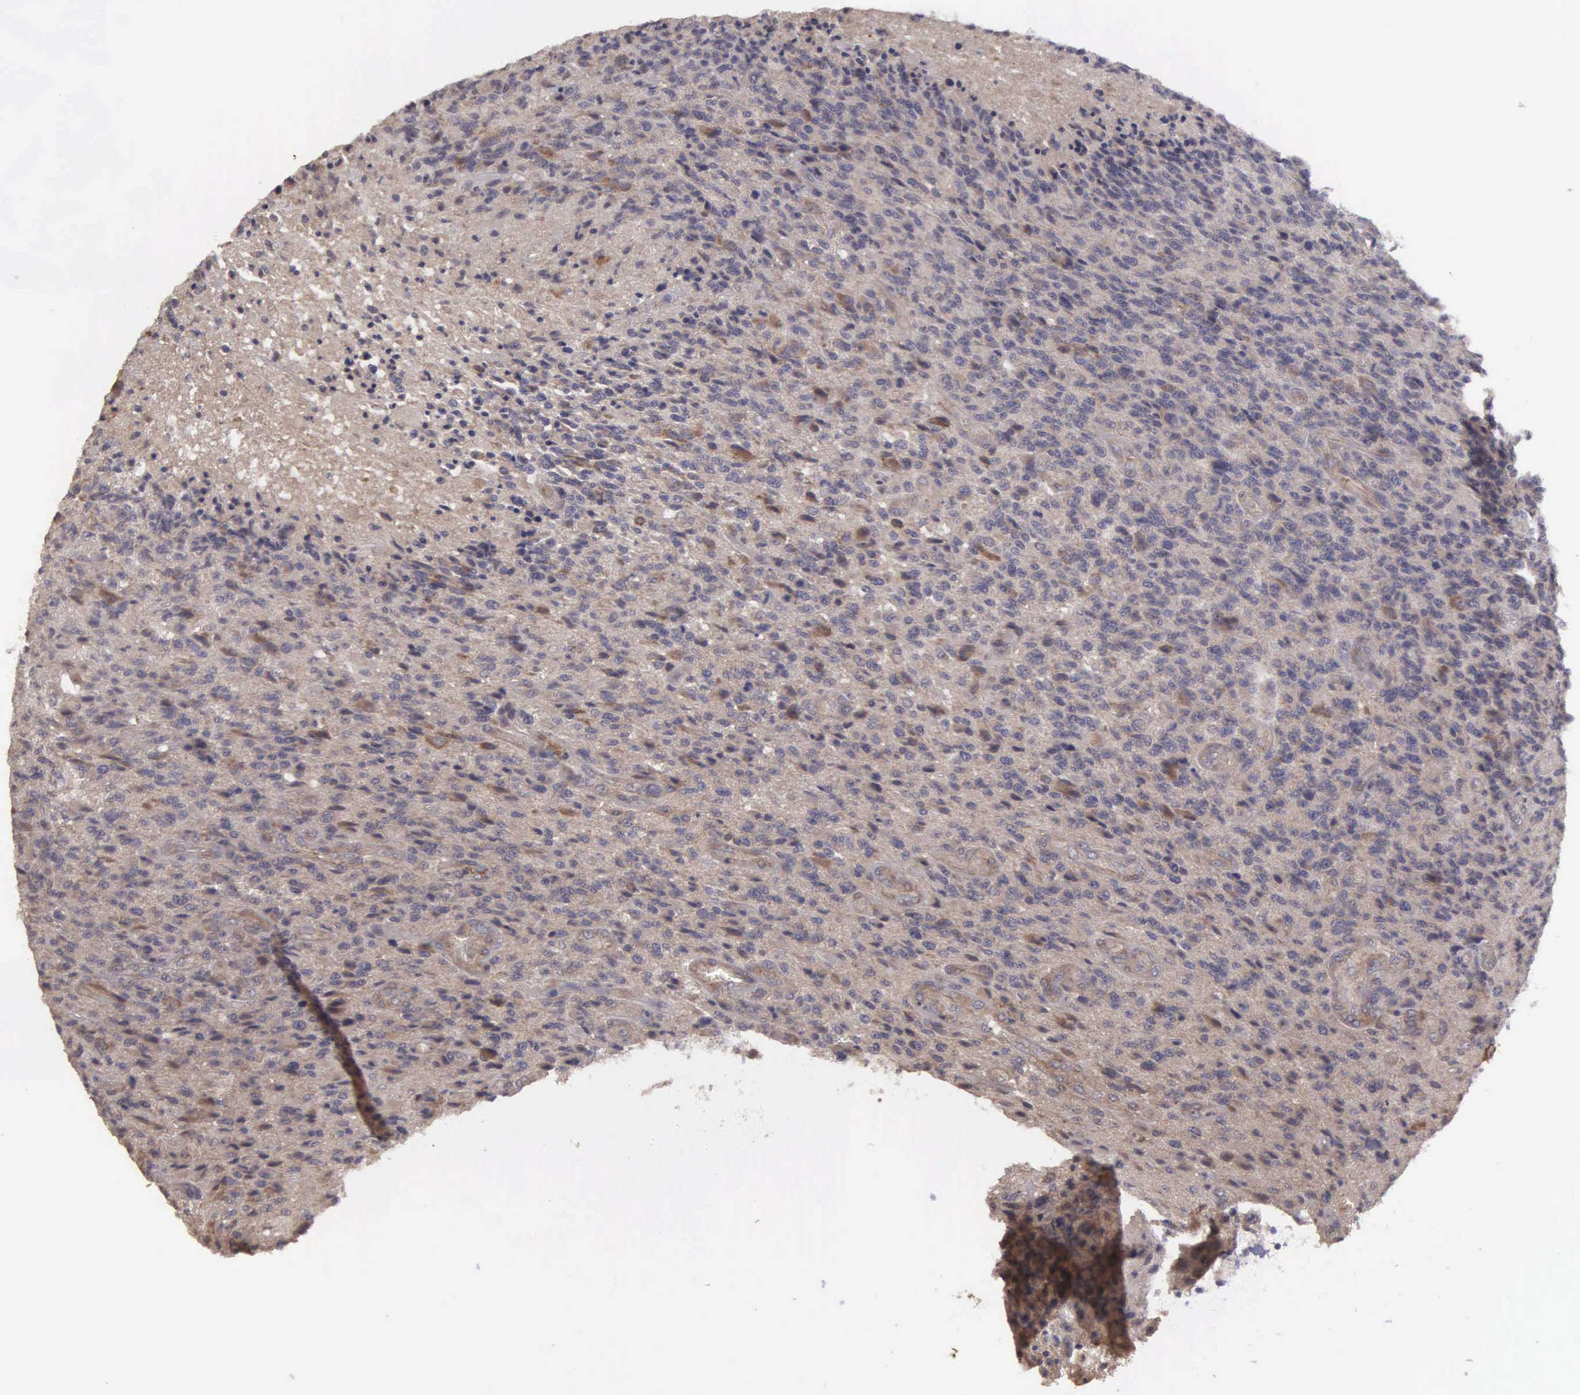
{"staining": {"intensity": "weak", "quantity": ">75%", "location": "cytoplasmic/membranous"}, "tissue": "glioma", "cell_type": "Tumor cells", "image_type": "cancer", "snomed": [{"axis": "morphology", "description": "Glioma, malignant, High grade"}, {"axis": "topography", "description": "Brain"}], "caption": "Immunohistochemistry (IHC) of glioma shows low levels of weak cytoplasmic/membranous expression in about >75% of tumor cells. (Brightfield microscopy of DAB IHC at high magnification).", "gene": "RTL10", "patient": {"sex": "male", "age": 36}}